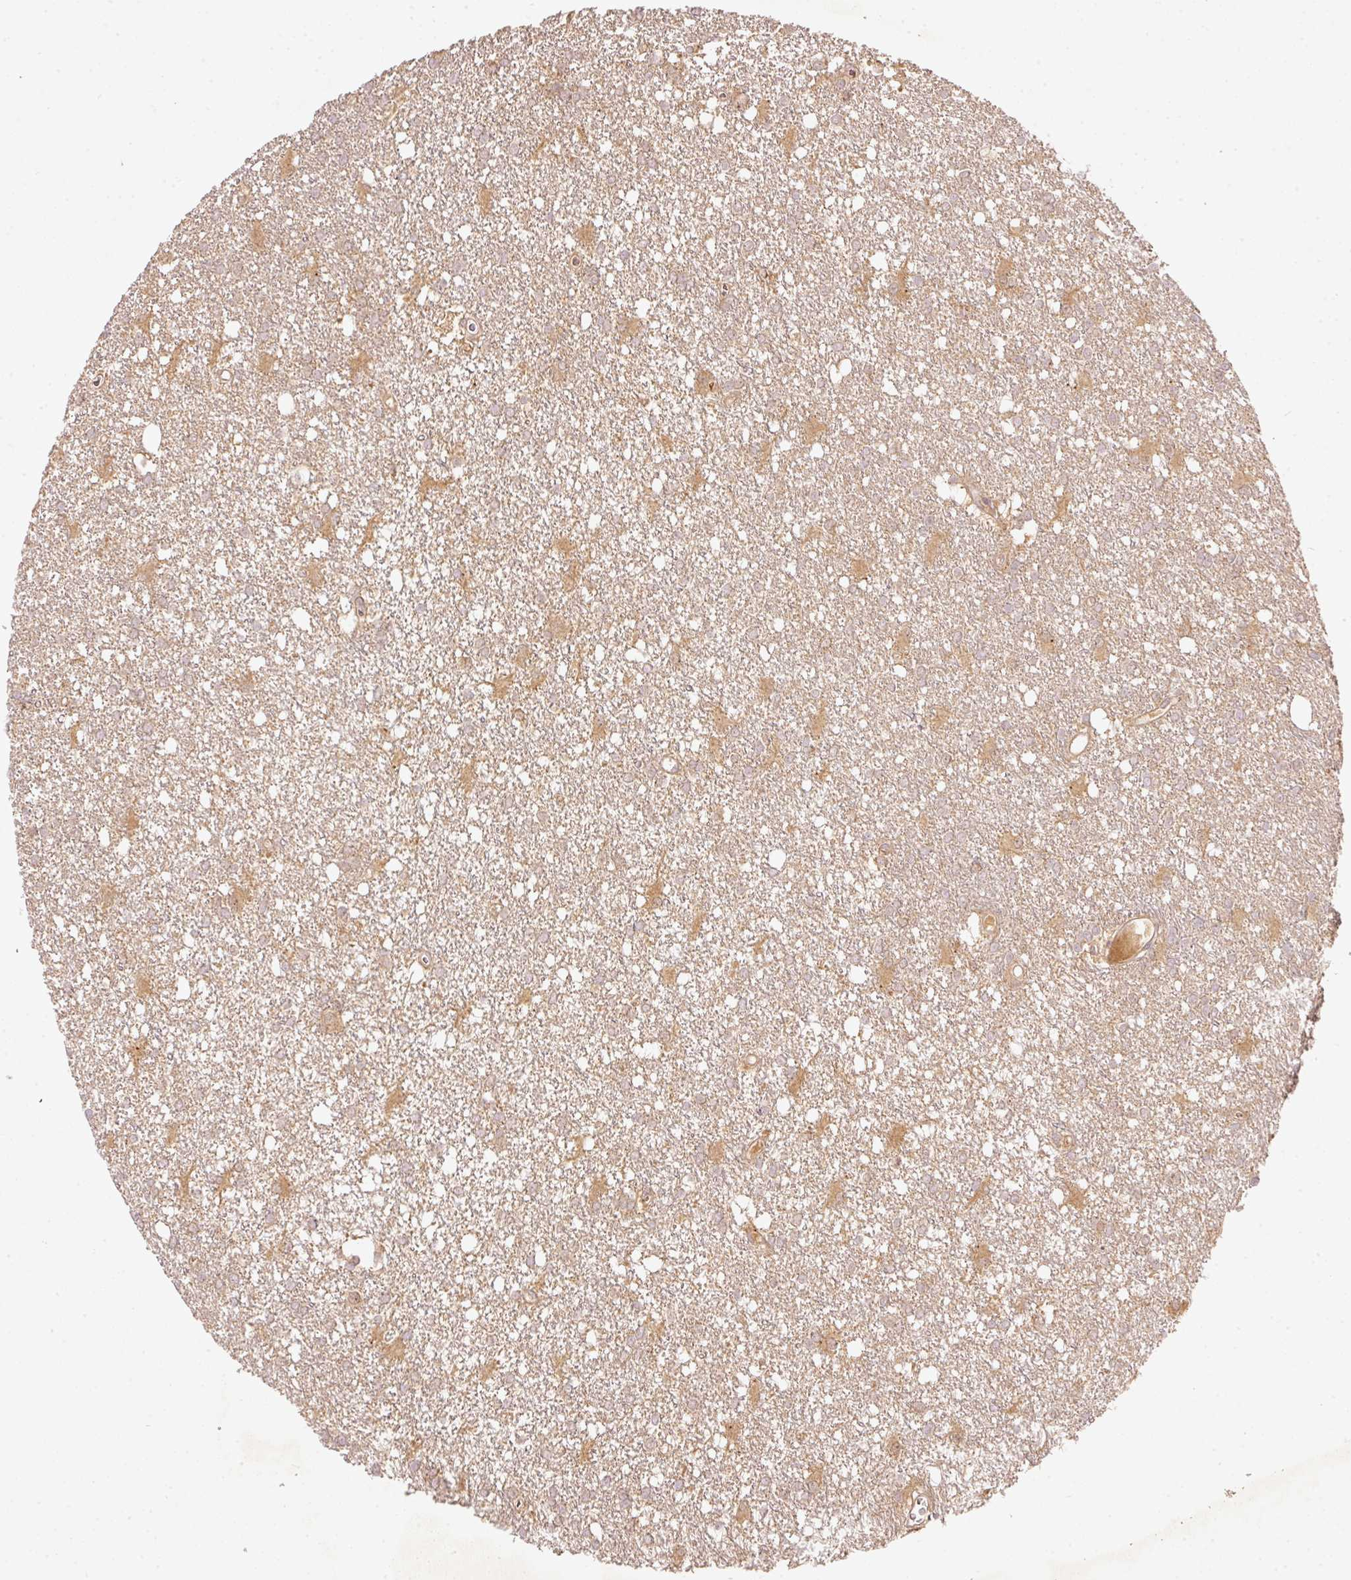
{"staining": {"intensity": "weak", "quantity": ">75%", "location": "cytoplasmic/membranous"}, "tissue": "glioma", "cell_type": "Tumor cells", "image_type": "cancer", "snomed": [{"axis": "morphology", "description": "Glioma, malignant, High grade"}, {"axis": "topography", "description": "Brain"}], "caption": "Glioma was stained to show a protein in brown. There is low levels of weak cytoplasmic/membranous positivity in approximately >75% of tumor cells. (DAB IHC, brown staining for protein, blue staining for nuclei).", "gene": "PCDHB1", "patient": {"sex": "male", "age": 48}}